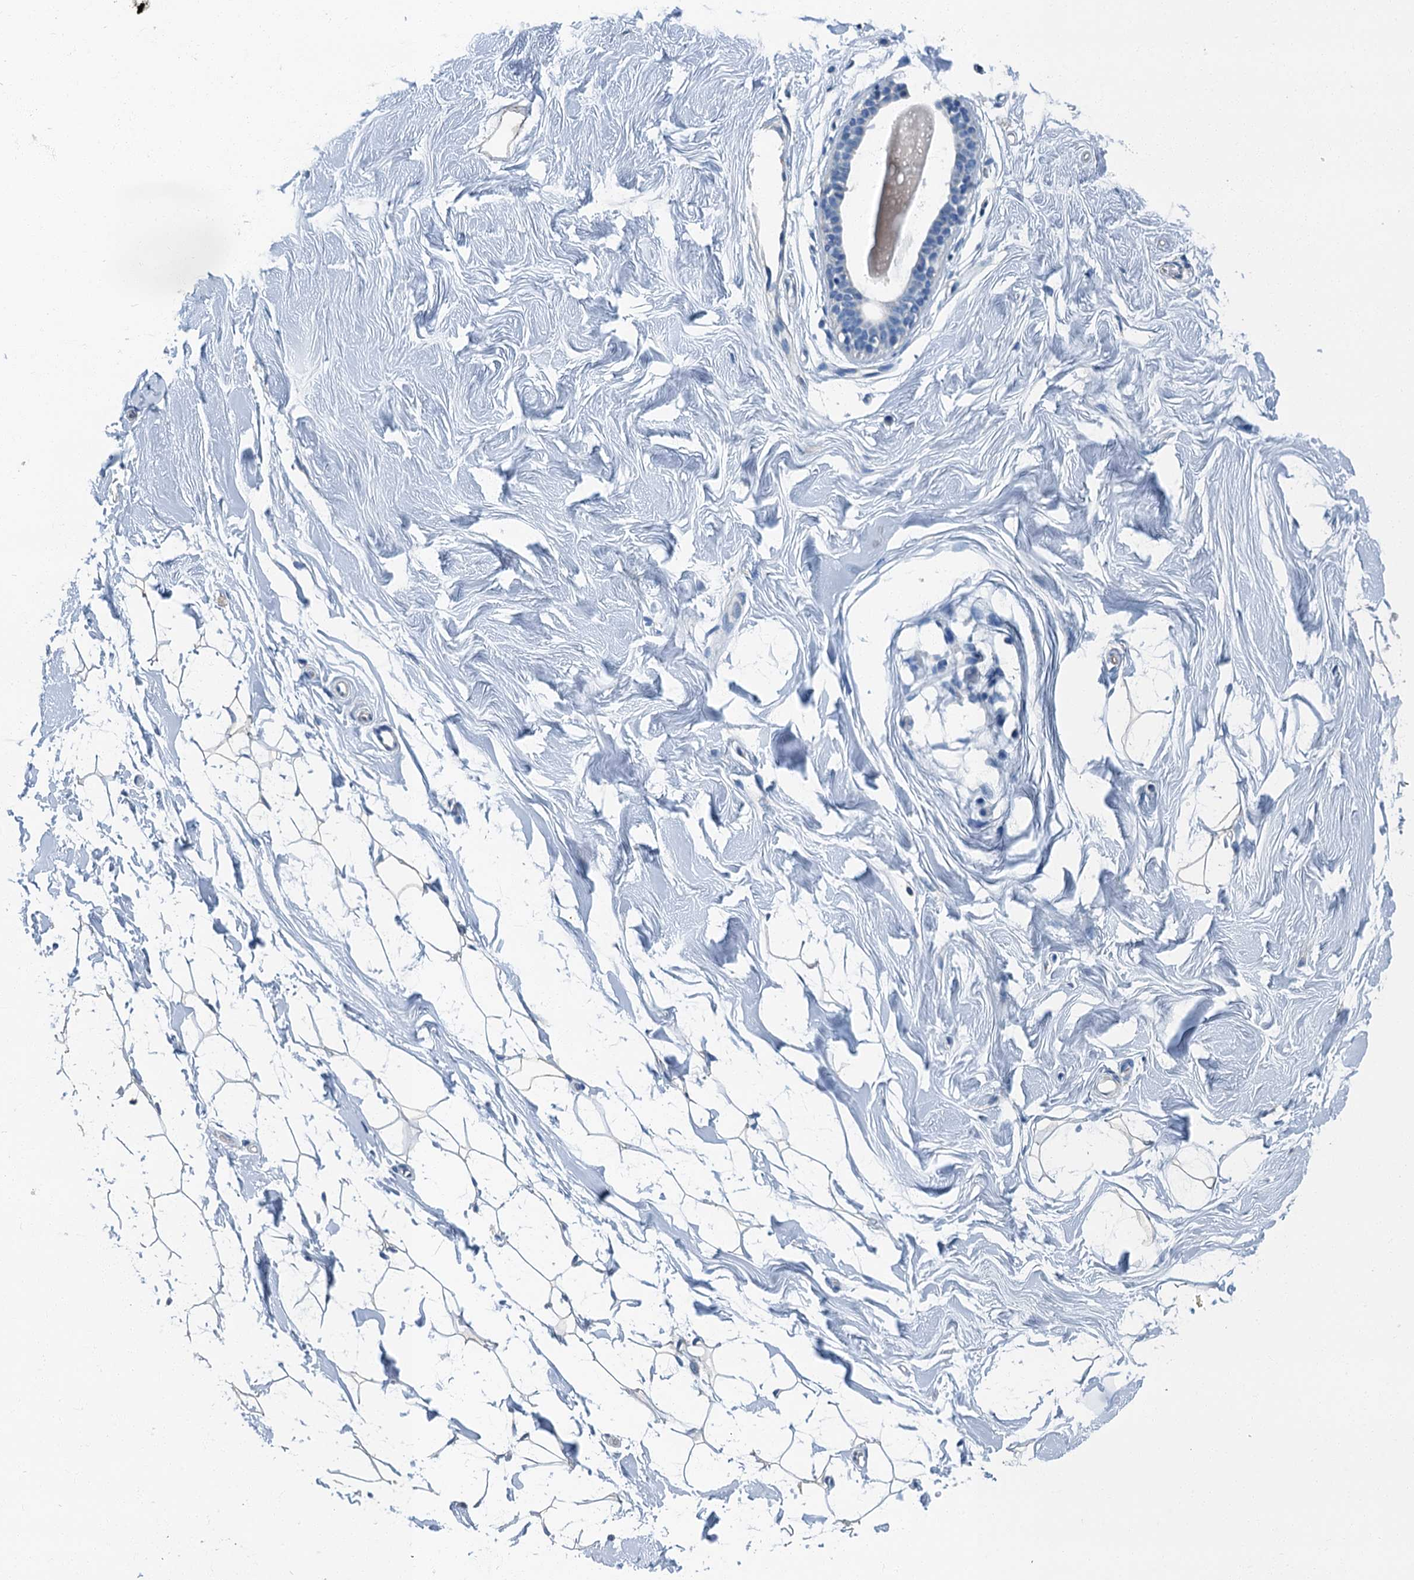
{"staining": {"intensity": "negative", "quantity": "none", "location": "none"}, "tissue": "breast", "cell_type": "Adipocytes", "image_type": "normal", "snomed": [{"axis": "morphology", "description": "Normal tissue, NOS"}, {"axis": "topography", "description": "Breast"}], "caption": "DAB (3,3'-diaminobenzidine) immunohistochemical staining of unremarkable breast shows no significant expression in adipocytes. The staining is performed using DAB brown chromogen with nuclei counter-stained in using hematoxylin.", "gene": "GADL1", "patient": {"sex": "female", "age": 26}}